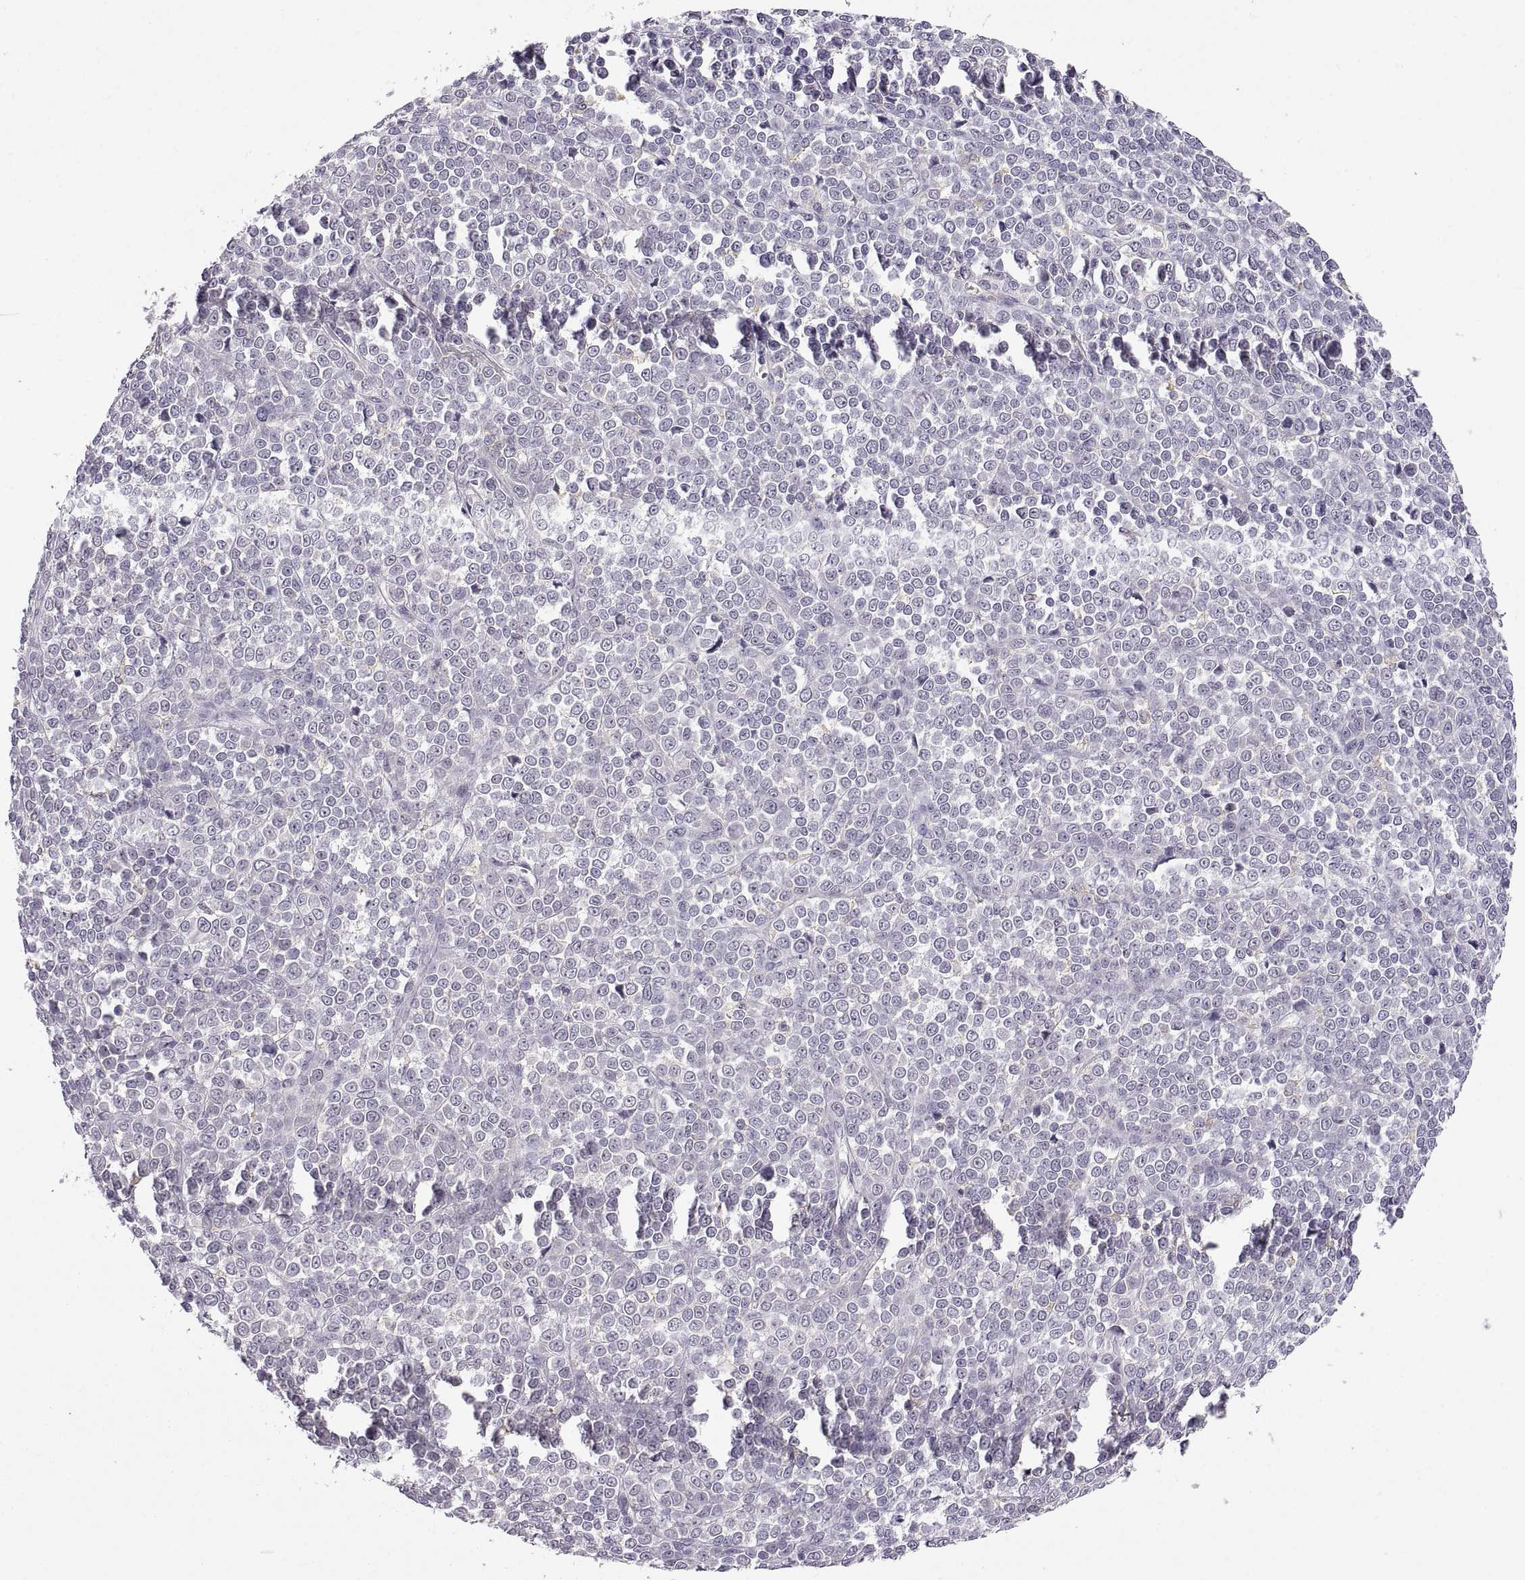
{"staining": {"intensity": "negative", "quantity": "none", "location": "none"}, "tissue": "melanoma", "cell_type": "Tumor cells", "image_type": "cancer", "snomed": [{"axis": "morphology", "description": "Malignant melanoma, NOS"}, {"axis": "topography", "description": "Skin"}], "caption": "Human melanoma stained for a protein using immunohistochemistry (IHC) shows no positivity in tumor cells.", "gene": "MEIOC", "patient": {"sex": "female", "age": 95}}